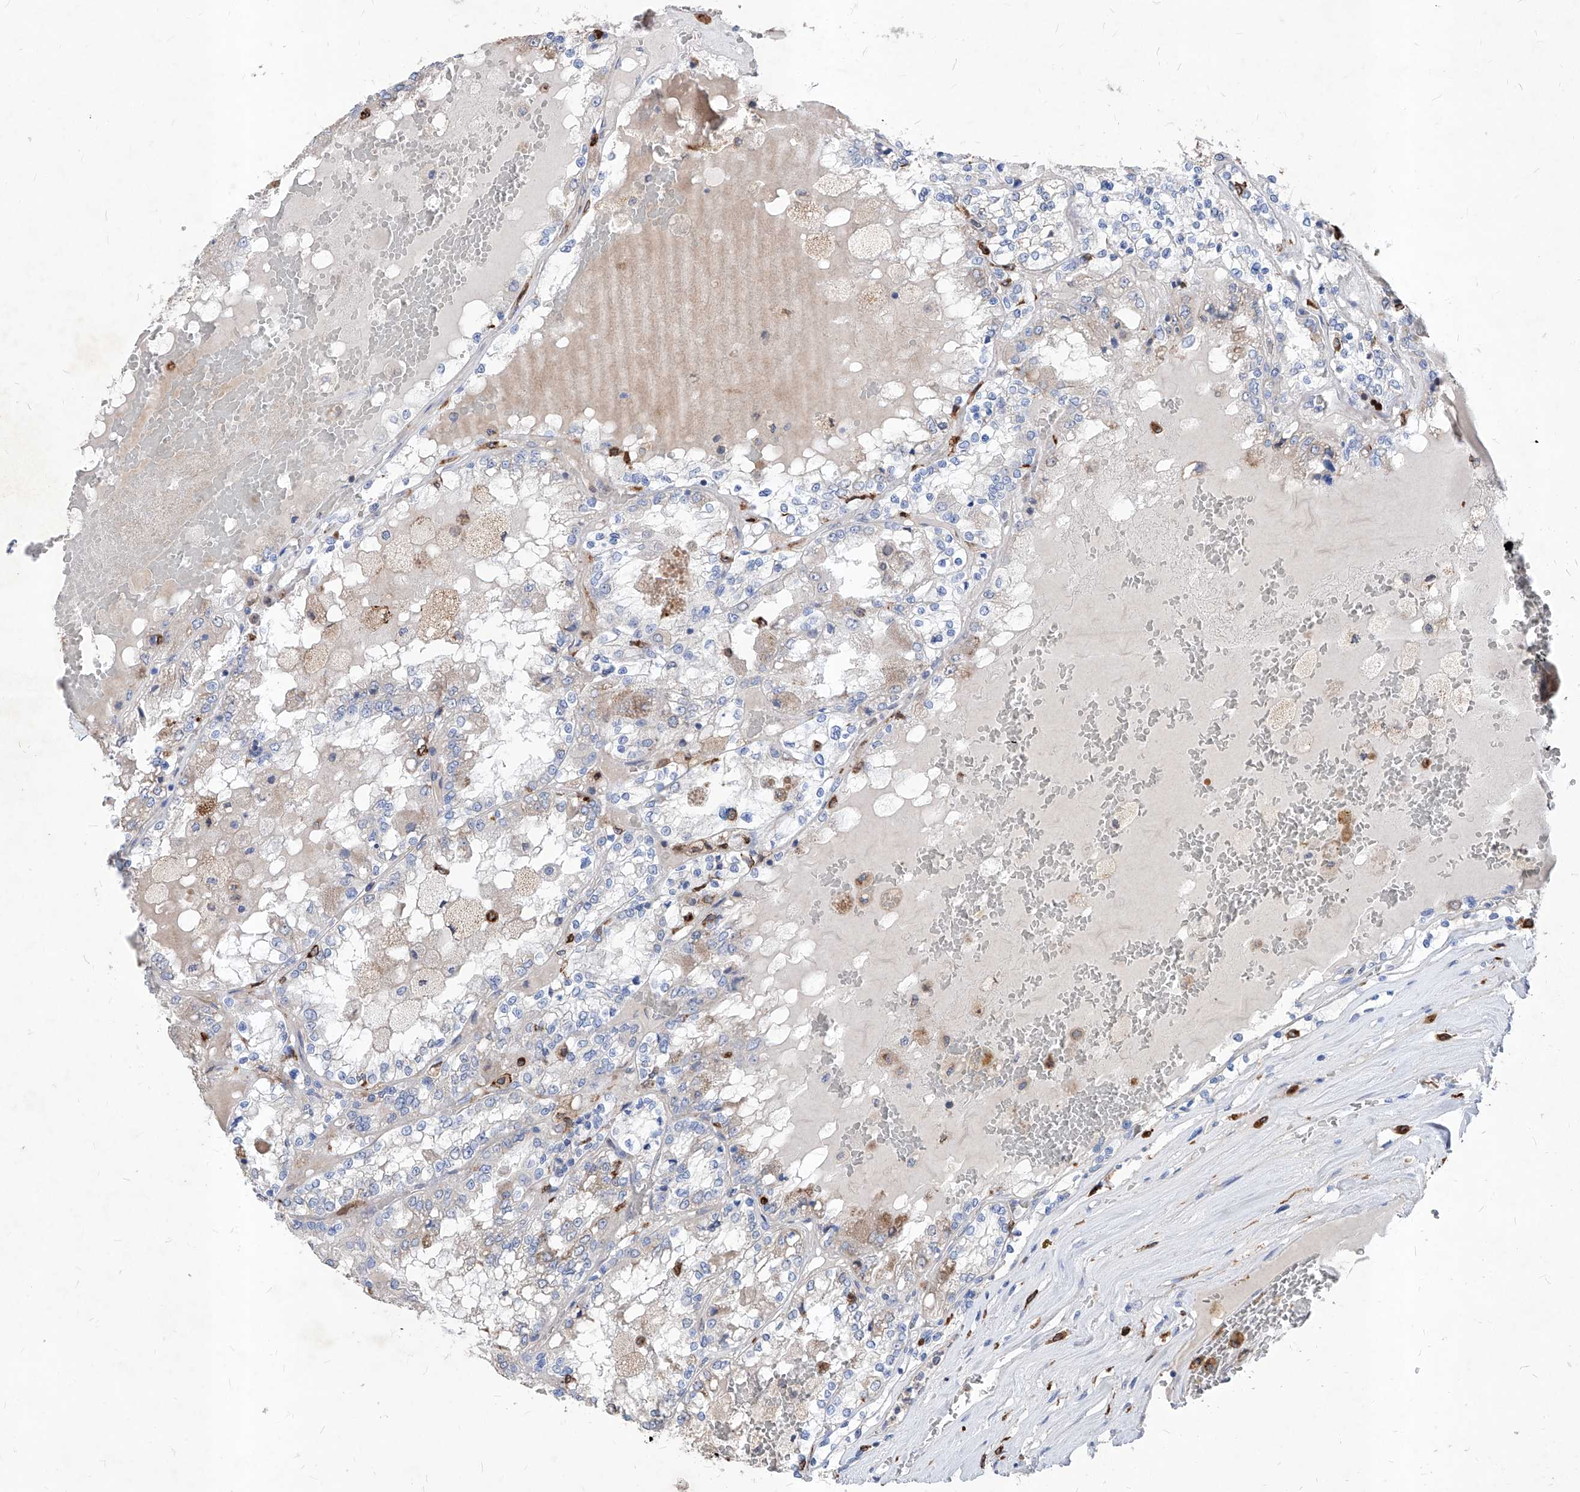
{"staining": {"intensity": "negative", "quantity": "none", "location": "none"}, "tissue": "renal cancer", "cell_type": "Tumor cells", "image_type": "cancer", "snomed": [{"axis": "morphology", "description": "Adenocarcinoma, NOS"}, {"axis": "topography", "description": "Kidney"}], "caption": "Immunohistochemistry of renal cancer exhibits no expression in tumor cells. (DAB immunohistochemistry (IHC), high magnification).", "gene": "UBOX5", "patient": {"sex": "female", "age": 56}}